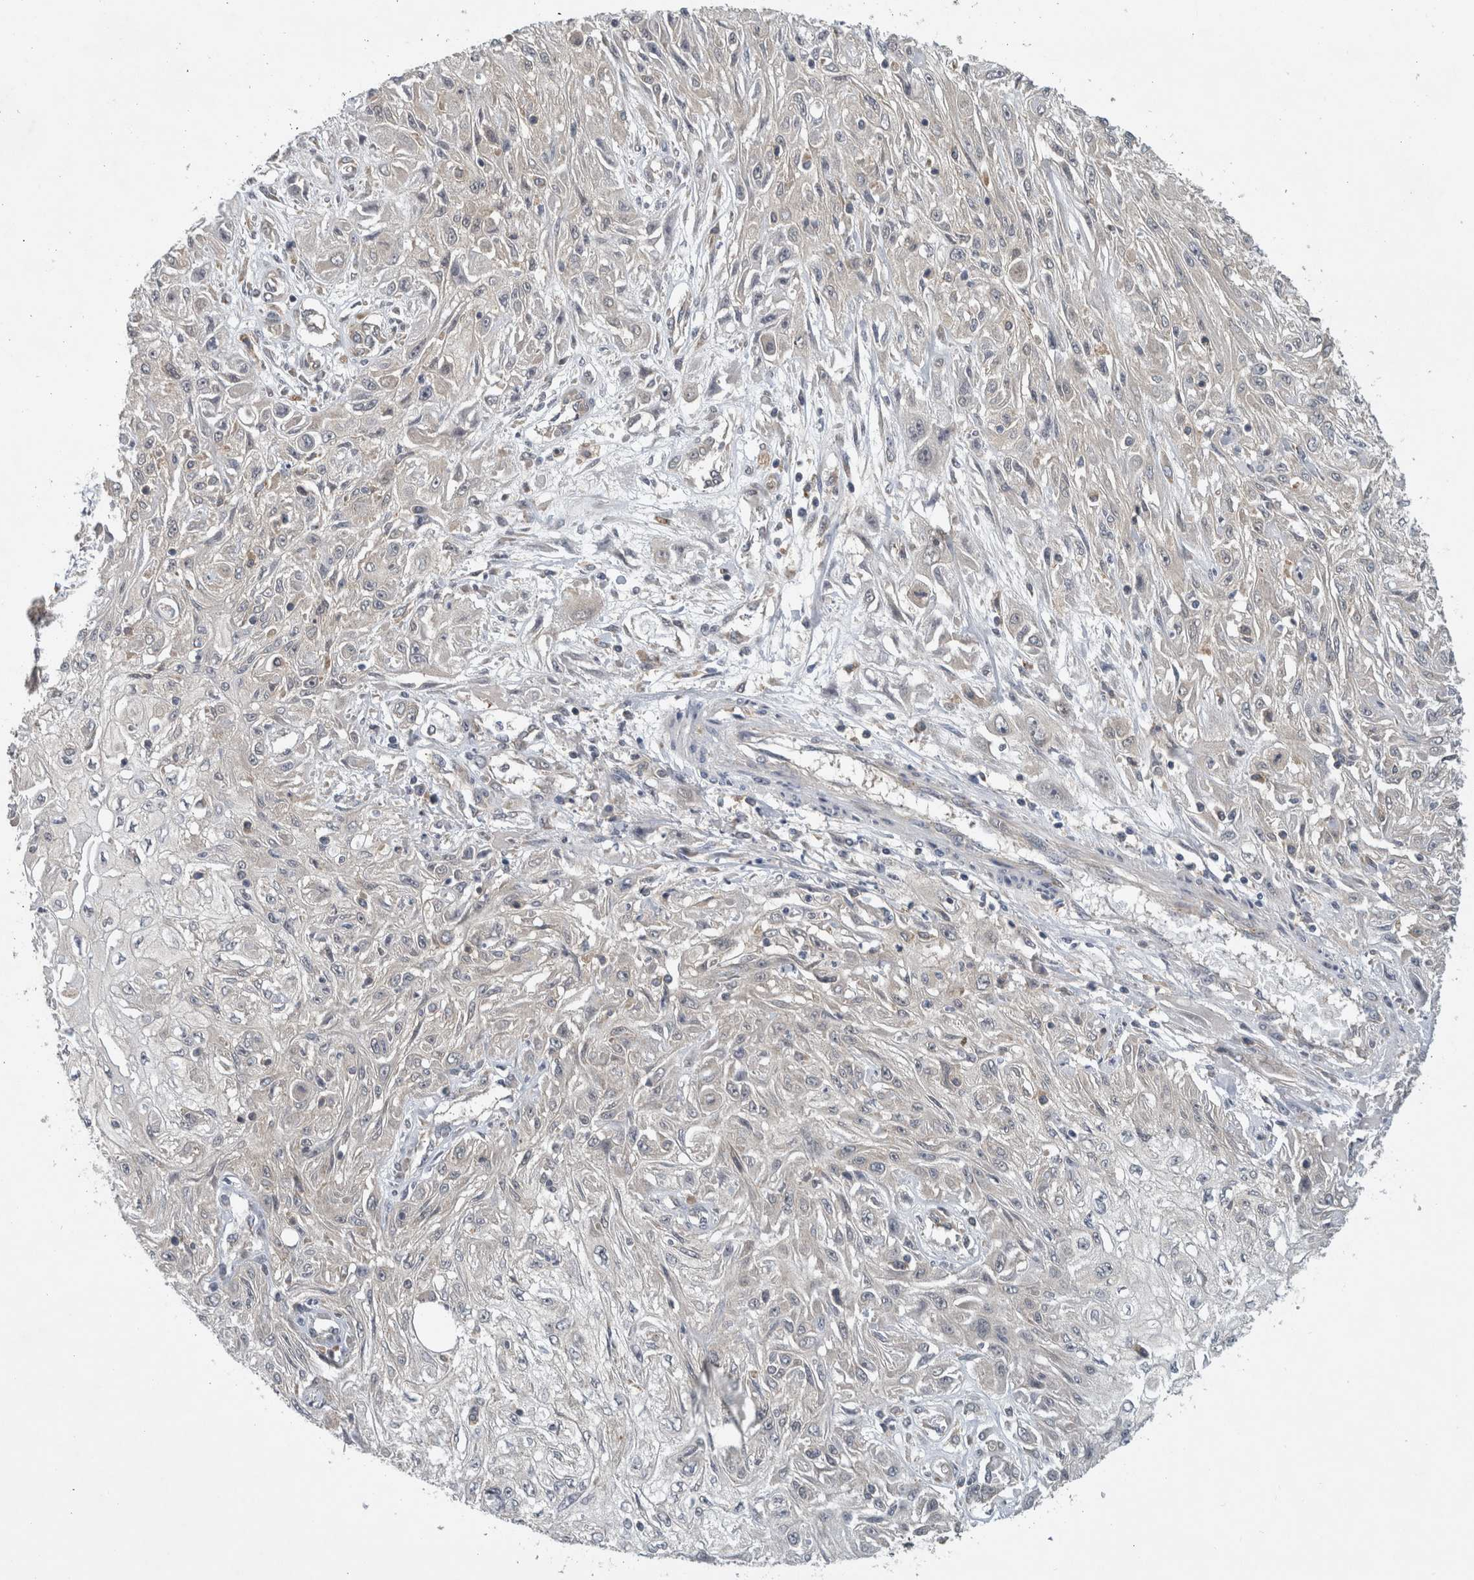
{"staining": {"intensity": "negative", "quantity": "none", "location": "none"}, "tissue": "skin cancer", "cell_type": "Tumor cells", "image_type": "cancer", "snomed": [{"axis": "morphology", "description": "Squamous cell carcinoma, NOS"}, {"axis": "morphology", "description": "Squamous cell carcinoma, metastatic, NOS"}, {"axis": "topography", "description": "Skin"}, {"axis": "topography", "description": "Lymph node"}], "caption": "An image of human squamous cell carcinoma (skin) is negative for staining in tumor cells.", "gene": "AASDHPPT", "patient": {"sex": "male", "age": 75}}